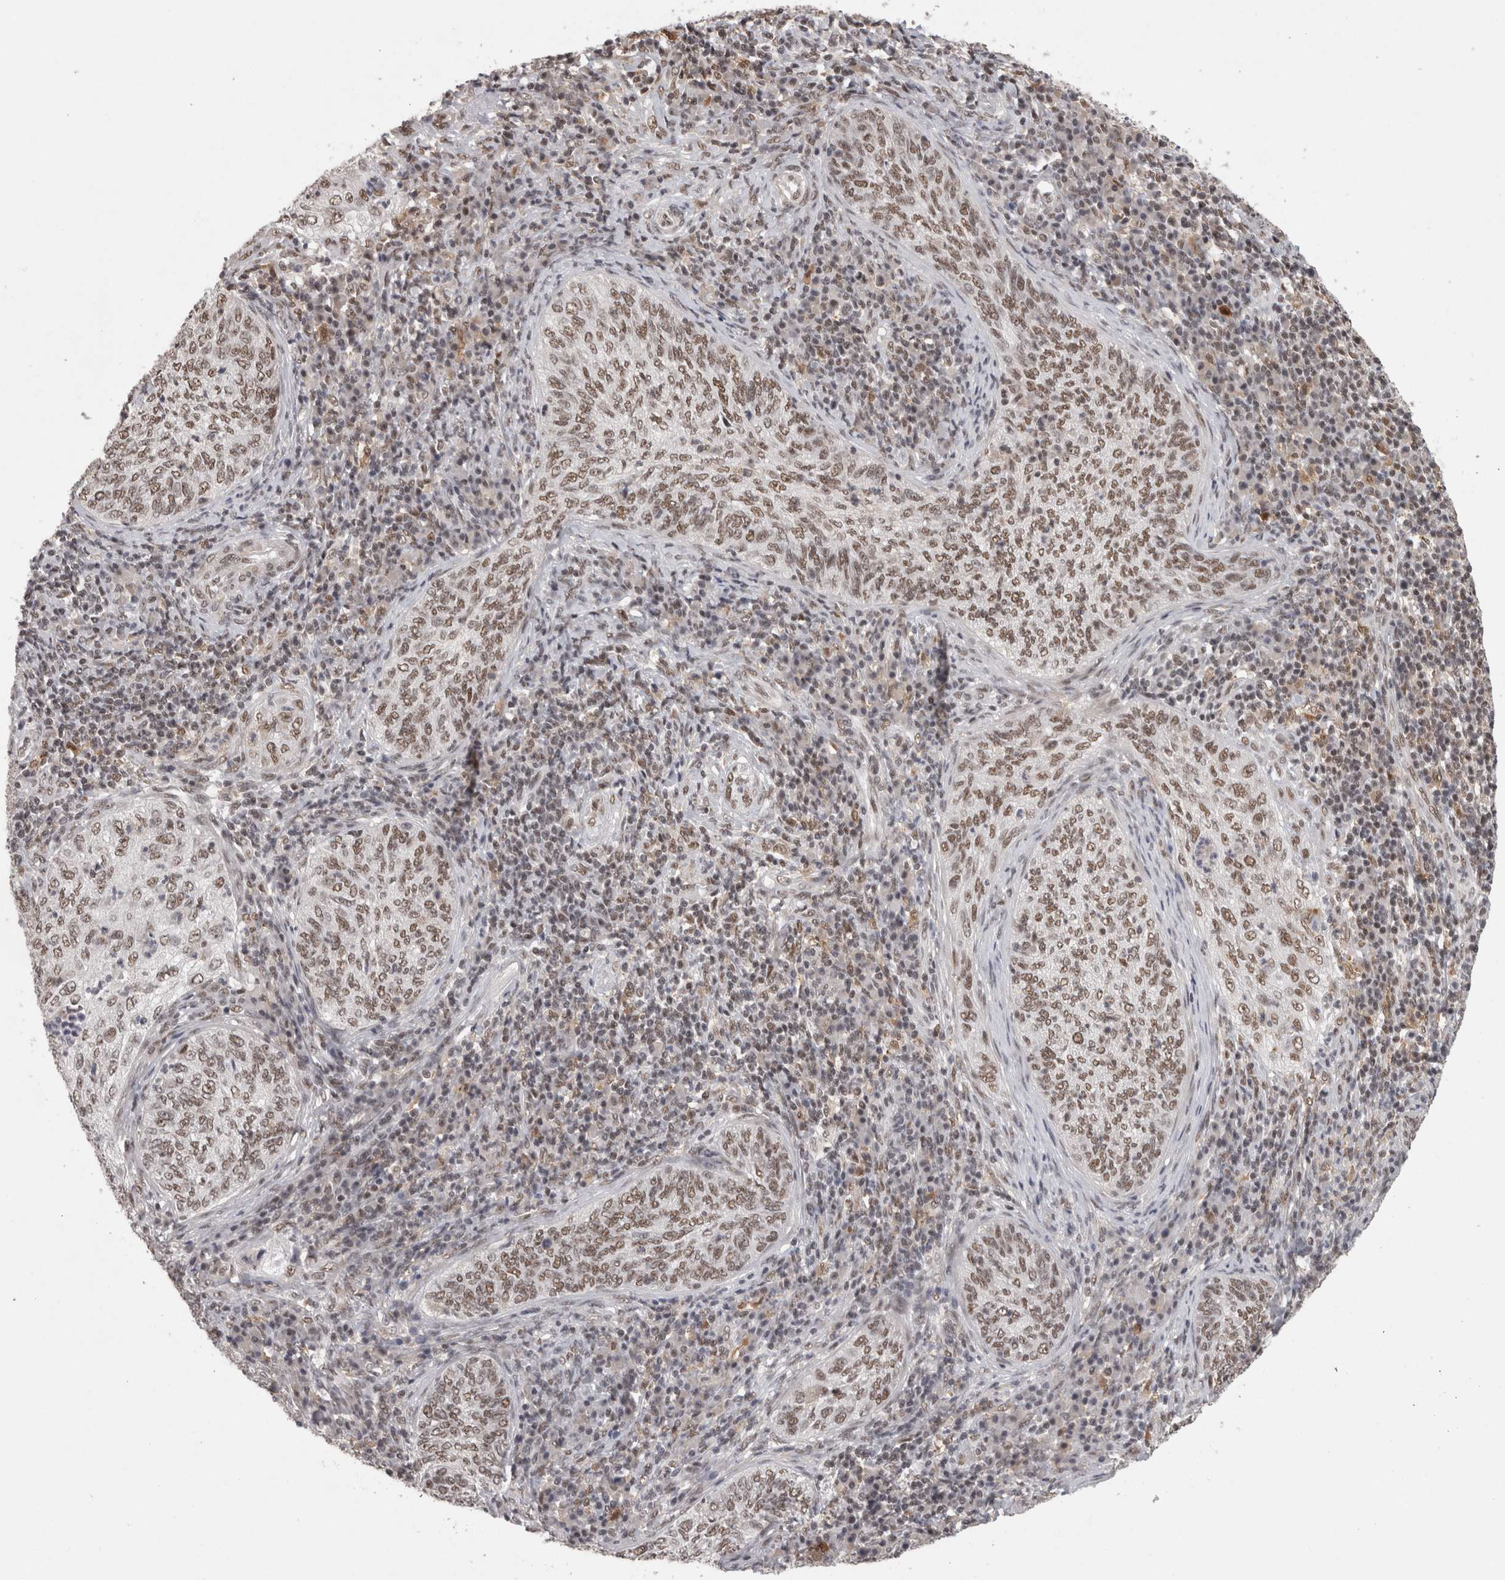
{"staining": {"intensity": "weak", "quantity": ">75%", "location": "nuclear"}, "tissue": "cervical cancer", "cell_type": "Tumor cells", "image_type": "cancer", "snomed": [{"axis": "morphology", "description": "Squamous cell carcinoma, NOS"}, {"axis": "topography", "description": "Cervix"}], "caption": "The micrograph demonstrates staining of cervical cancer (squamous cell carcinoma), revealing weak nuclear protein staining (brown color) within tumor cells. The staining was performed using DAB, with brown indicating positive protein expression. Nuclei are stained blue with hematoxylin.", "gene": "ZNF830", "patient": {"sex": "female", "age": 30}}